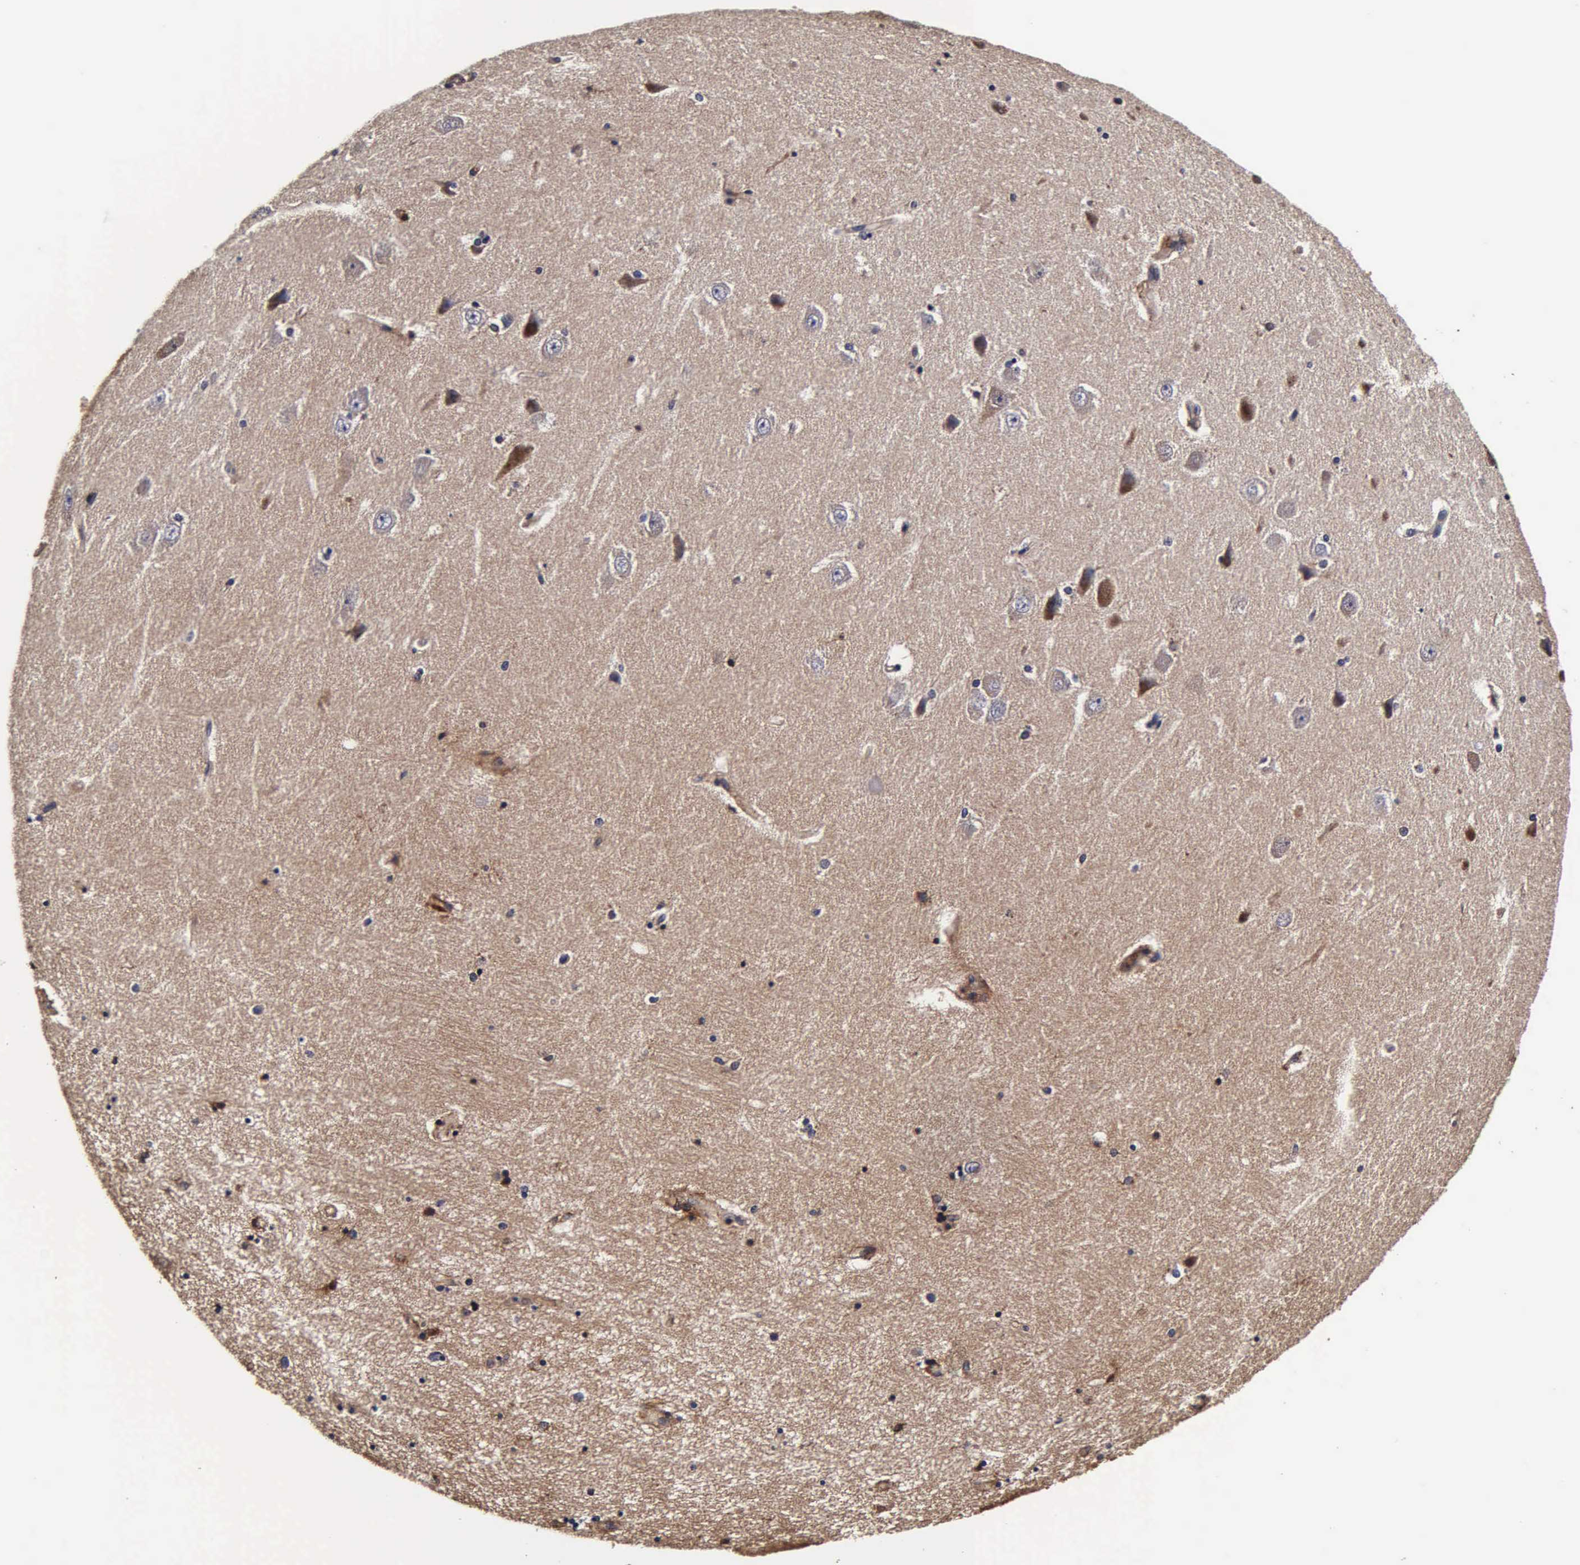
{"staining": {"intensity": "negative", "quantity": "none", "location": "none"}, "tissue": "hippocampus", "cell_type": "Glial cells", "image_type": "normal", "snomed": [{"axis": "morphology", "description": "Normal tissue, NOS"}, {"axis": "topography", "description": "Hippocampus"}], "caption": "This is an immunohistochemistry micrograph of unremarkable hippocampus. There is no expression in glial cells.", "gene": "CST3", "patient": {"sex": "female", "age": 54}}